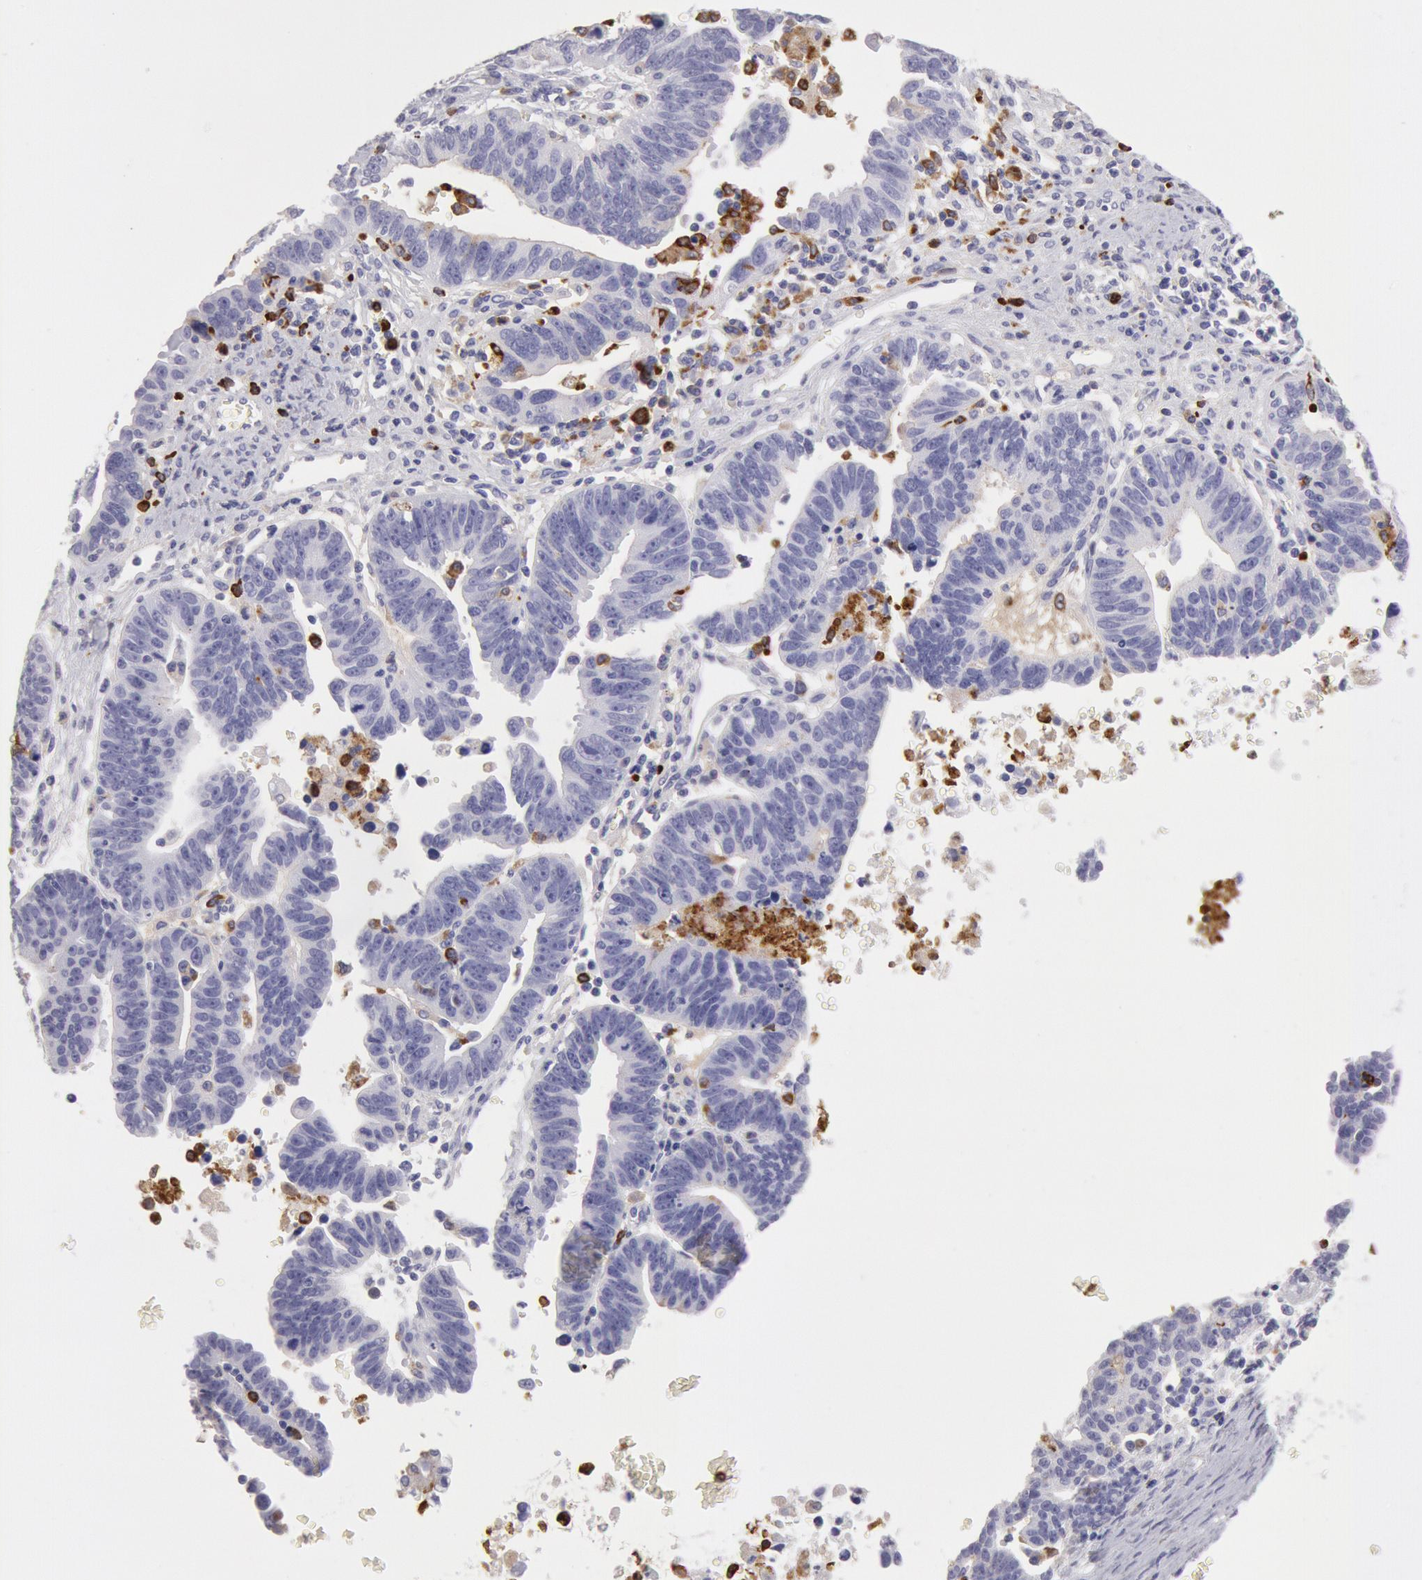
{"staining": {"intensity": "negative", "quantity": "none", "location": "none"}, "tissue": "ovarian cancer", "cell_type": "Tumor cells", "image_type": "cancer", "snomed": [{"axis": "morphology", "description": "Carcinoma, endometroid"}, {"axis": "morphology", "description": "Cystadenocarcinoma, serous, NOS"}, {"axis": "topography", "description": "Ovary"}], "caption": "Ovarian cancer was stained to show a protein in brown. There is no significant expression in tumor cells. (DAB immunohistochemistry (IHC) visualized using brightfield microscopy, high magnification).", "gene": "FCN1", "patient": {"sex": "female", "age": 45}}